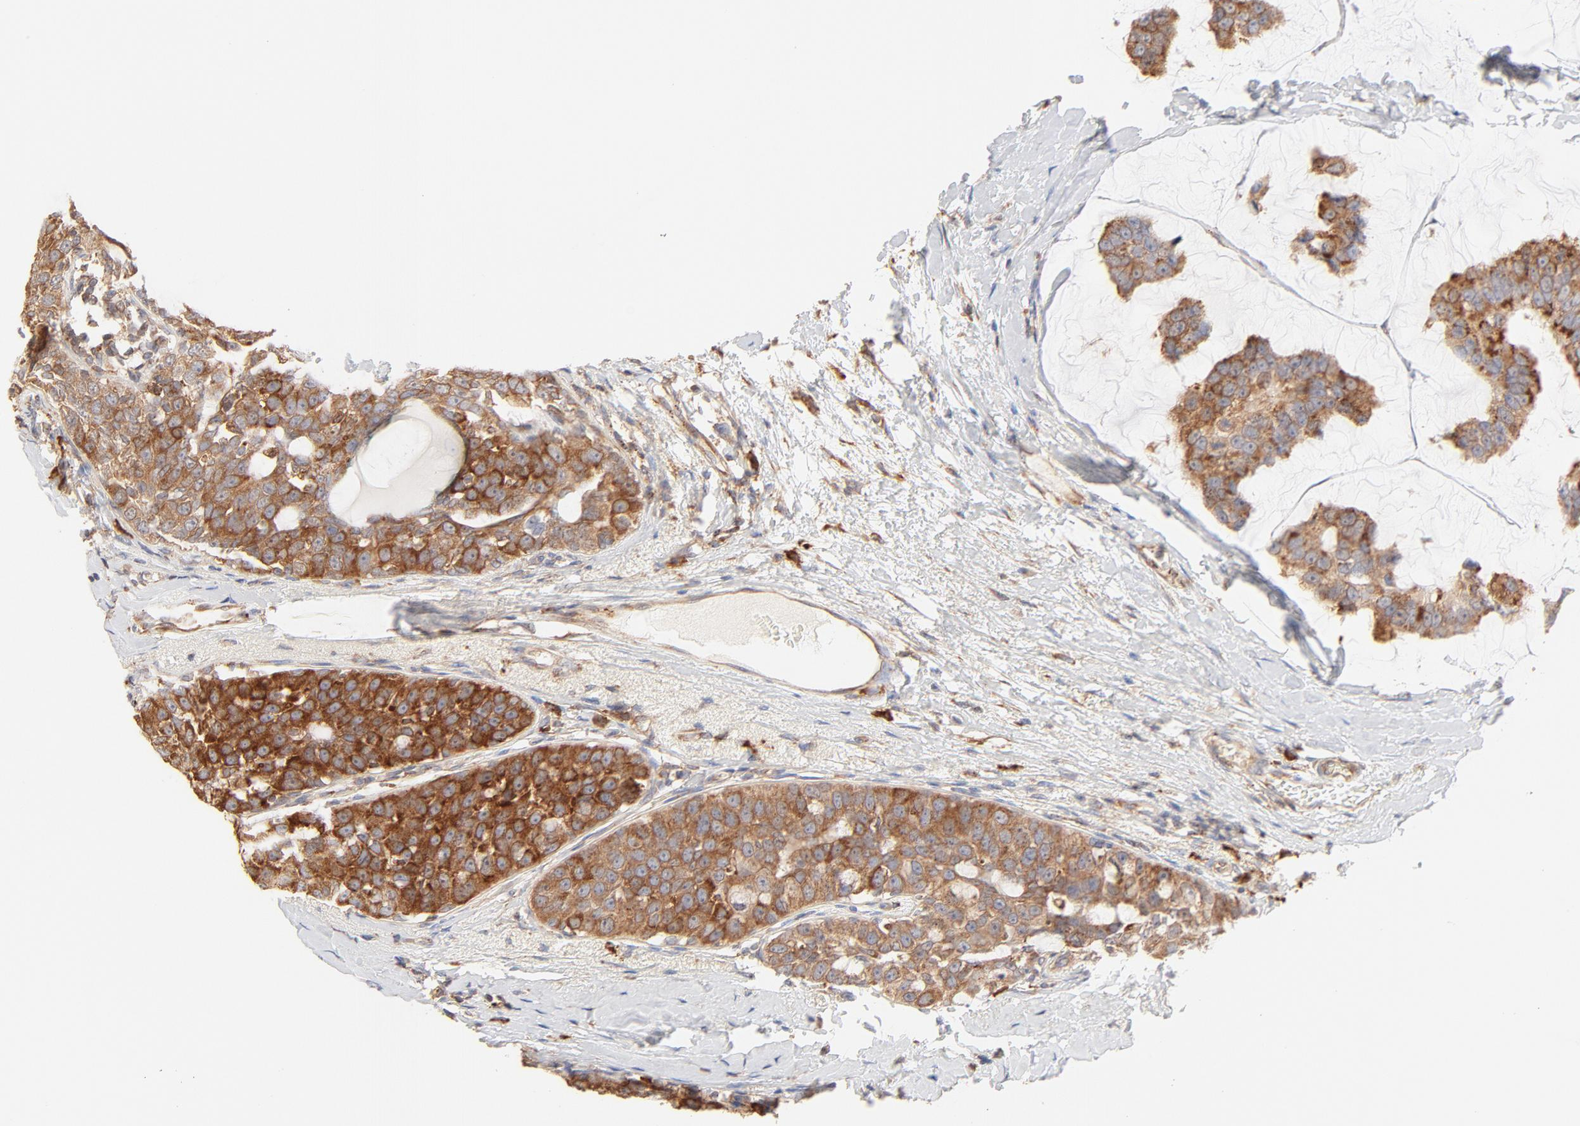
{"staining": {"intensity": "strong", "quantity": ">75%", "location": "cytoplasmic/membranous"}, "tissue": "breast cancer", "cell_type": "Tumor cells", "image_type": "cancer", "snomed": [{"axis": "morphology", "description": "Normal tissue, NOS"}, {"axis": "morphology", "description": "Duct carcinoma"}, {"axis": "topography", "description": "Breast"}], "caption": "Immunohistochemistry micrograph of breast cancer (intraductal carcinoma) stained for a protein (brown), which reveals high levels of strong cytoplasmic/membranous expression in about >75% of tumor cells.", "gene": "PARP12", "patient": {"sex": "female", "age": 50}}